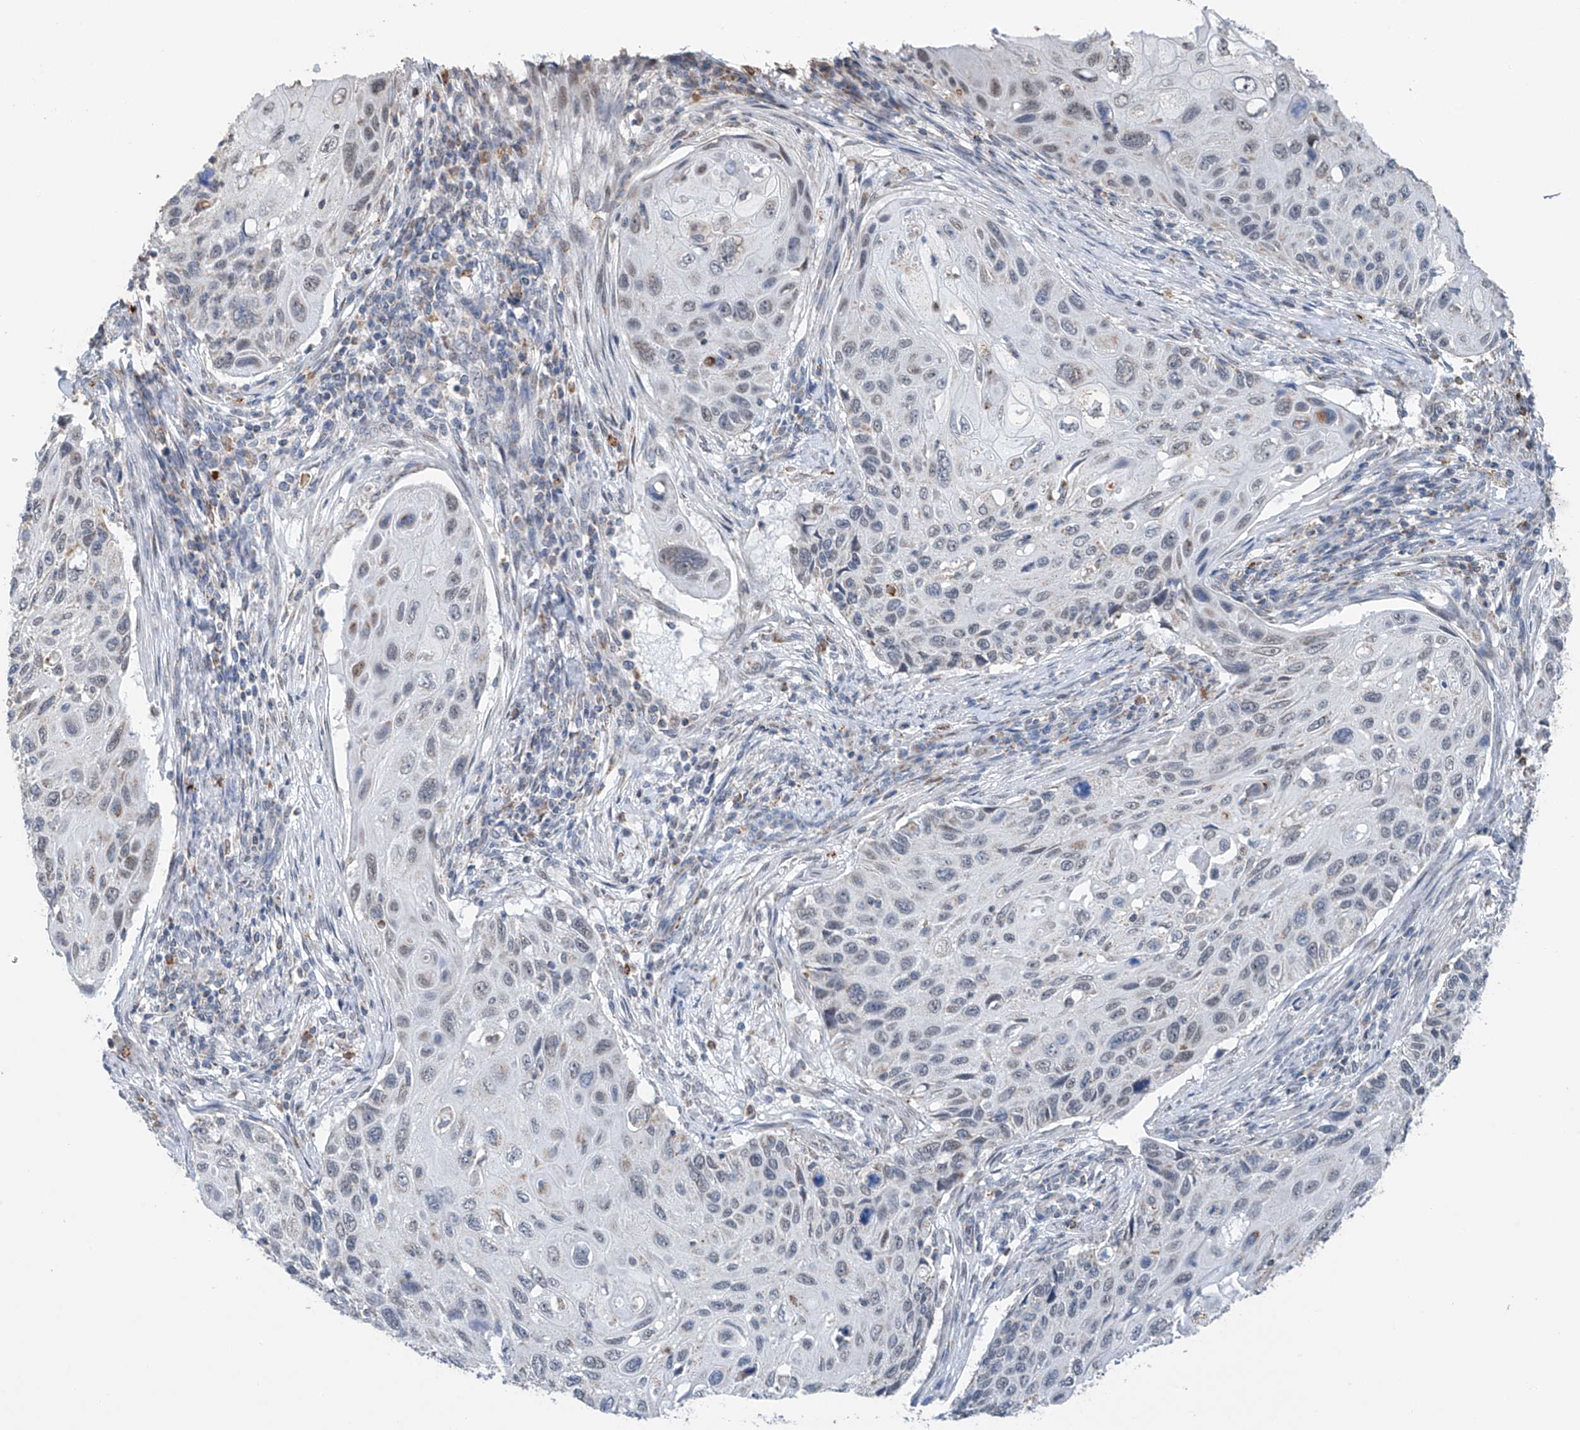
{"staining": {"intensity": "weak", "quantity": "<25%", "location": "cytoplasmic/membranous,nuclear"}, "tissue": "cervical cancer", "cell_type": "Tumor cells", "image_type": "cancer", "snomed": [{"axis": "morphology", "description": "Squamous cell carcinoma, NOS"}, {"axis": "topography", "description": "Cervix"}], "caption": "High magnification brightfield microscopy of cervical squamous cell carcinoma stained with DAB (3,3'-diaminobenzidine) (brown) and counterstained with hematoxylin (blue): tumor cells show no significant staining. (DAB (3,3'-diaminobenzidine) IHC with hematoxylin counter stain).", "gene": "KLF15", "patient": {"sex": "female", "age": 70}}